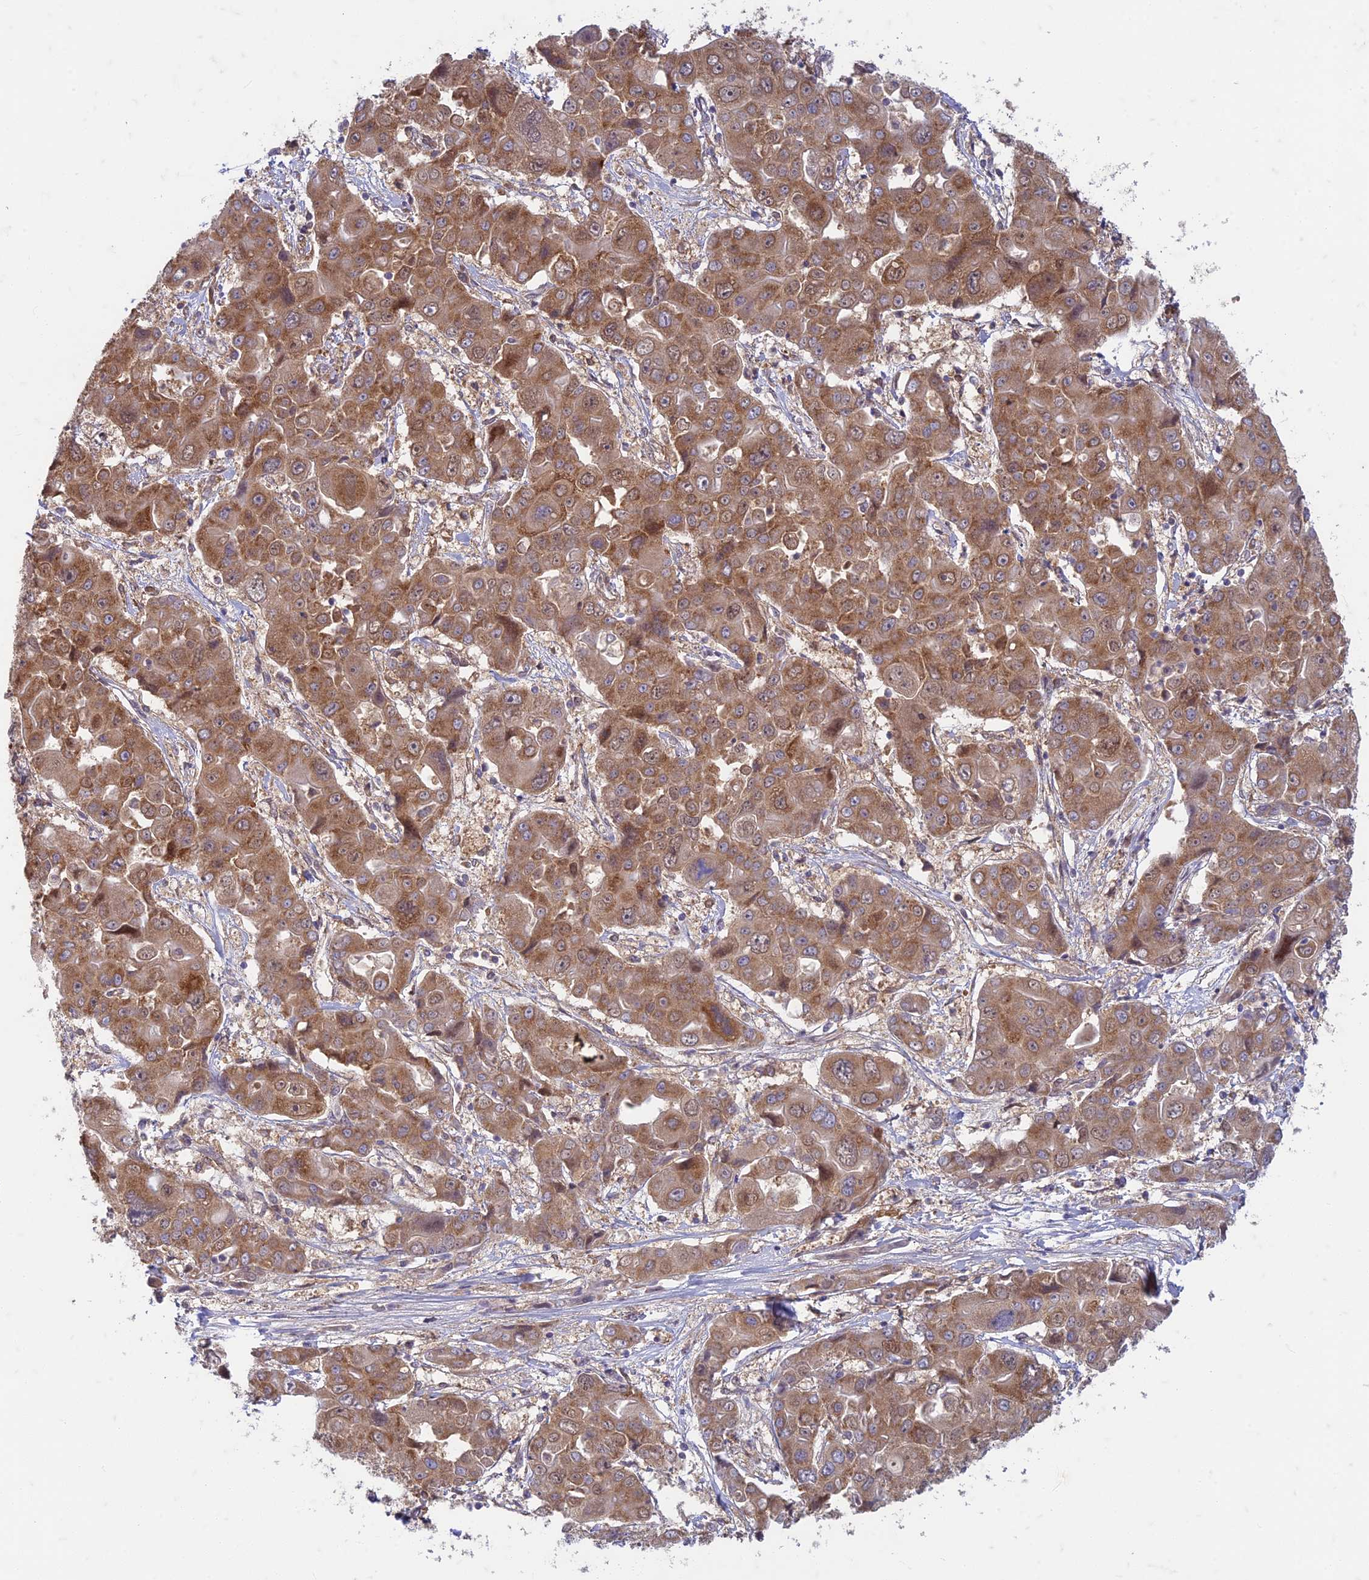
{"staining": {"intensity": "moderate", "quantity": ">75%", "location": "cytoplasmic/membranous"}, "tissue": "liver cancer", "cell_type": "Tumor cells", "image_type": "cancer", "snomed": [{"axis": "morphology", "description": "Cholangiocarcinoma"}, {"axis": "topography", "description": "Liver"}], "caption": "There is medium levels of moderate cytoplasmic/membranous expression in tumor cells of liver cancer, as demonstrated by immunohistochemical staining (brown color).", "gene": "TCF25", "patient": {"sex": "male", "age": 67}}